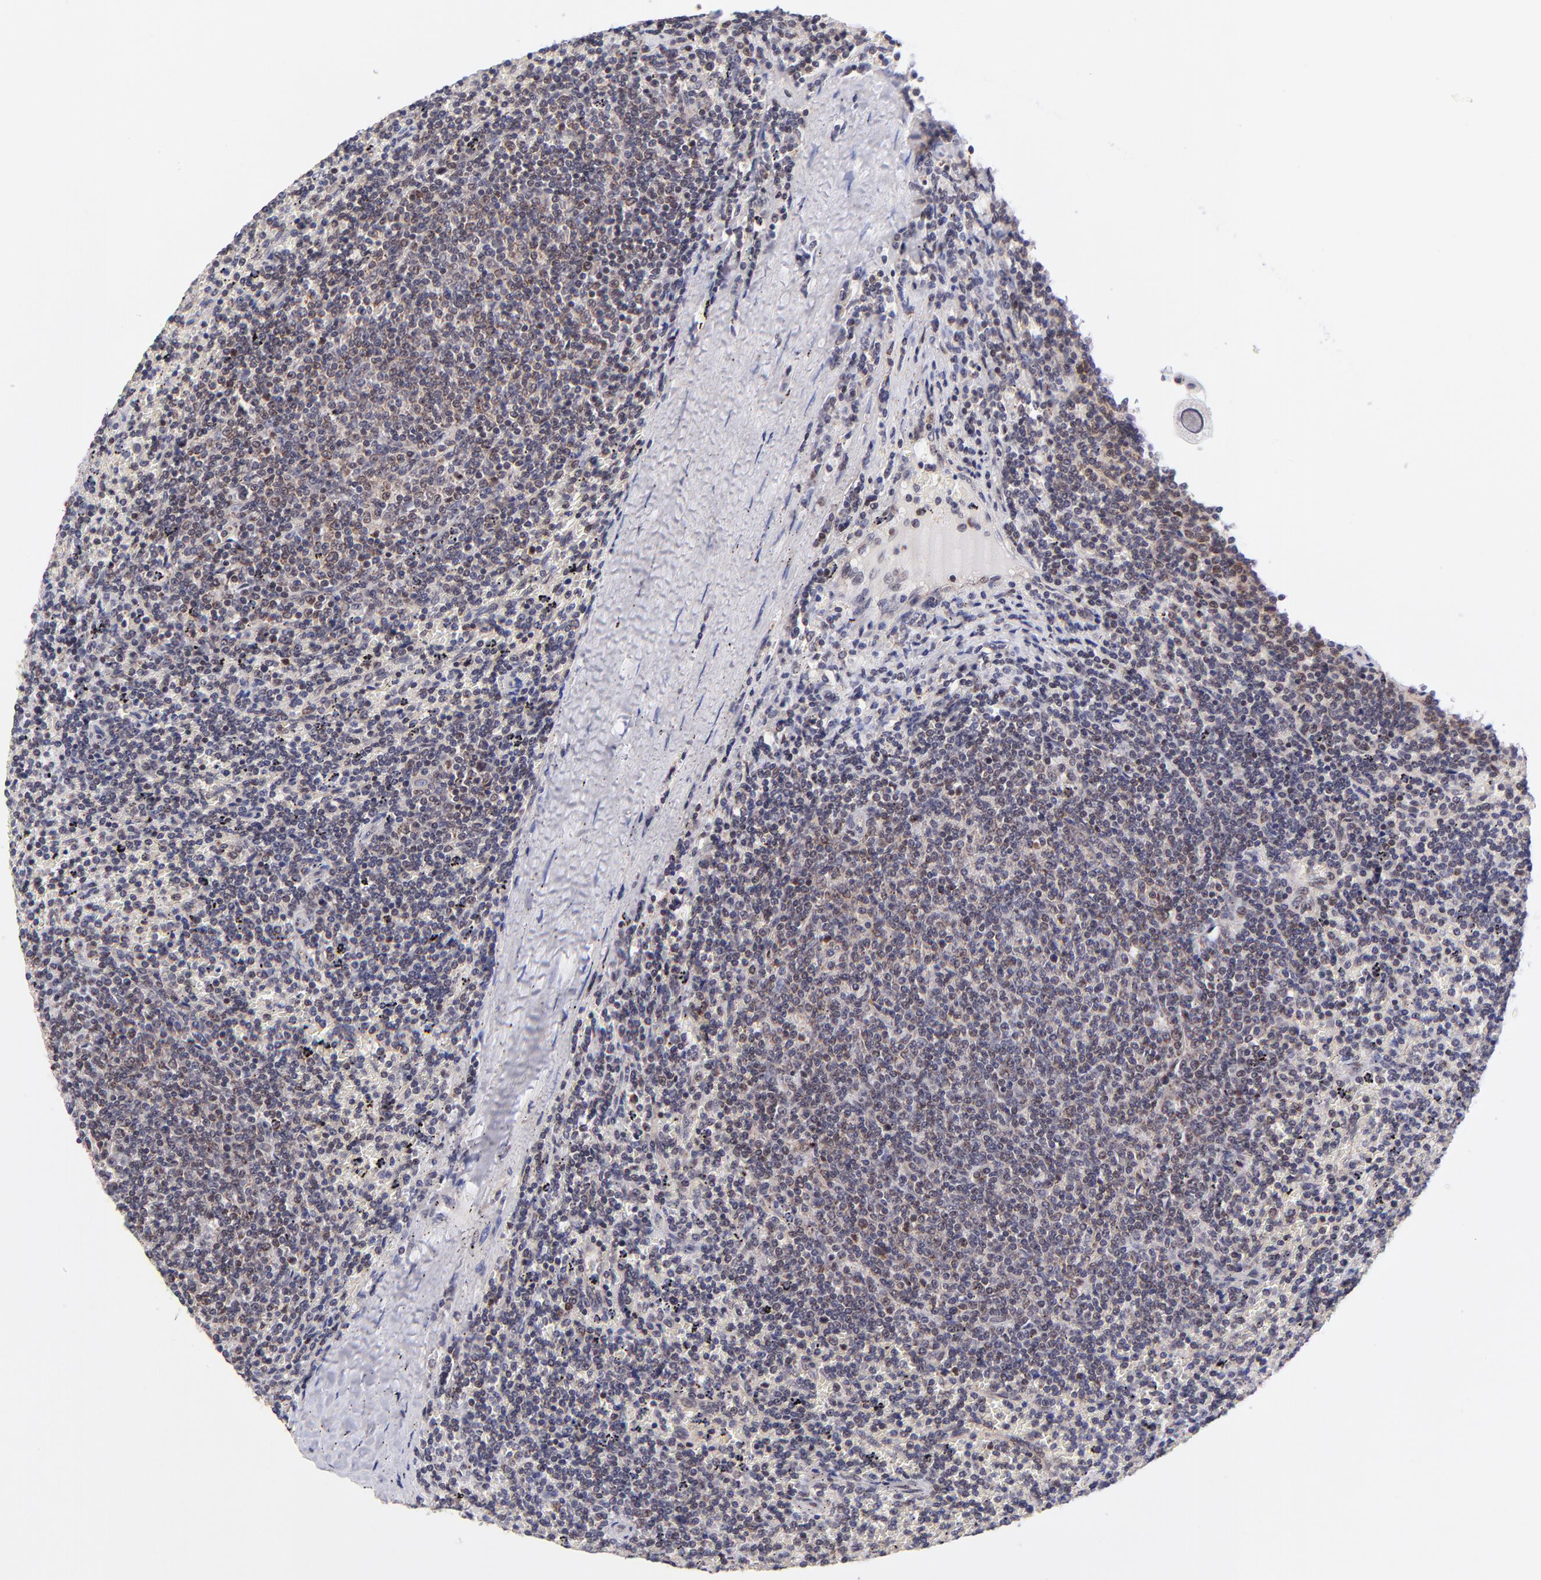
{"staining": {"intensity": "weak", "quantity": "25%-75%", "location": "nuclear"}, "tissue": "lymphoma", "cell_type": "Tumor cells", "image_type": "cancer", "snomed": [{"axis": "morphology", "description": "Malignant lymphoma, non-Hodgkin's type, Low grade"}, {"axis": "topography", "description": "Spleen"}], "caption": "There is low levels of weak nuclear positivity in tumor cells of low-grade malignant lymphoma, non-Hodgkin's type, as demonstrated by immunohistochemical staining (brown color).", "gene": "SOX6", "patient": {"sex": "female", "age": 50}}